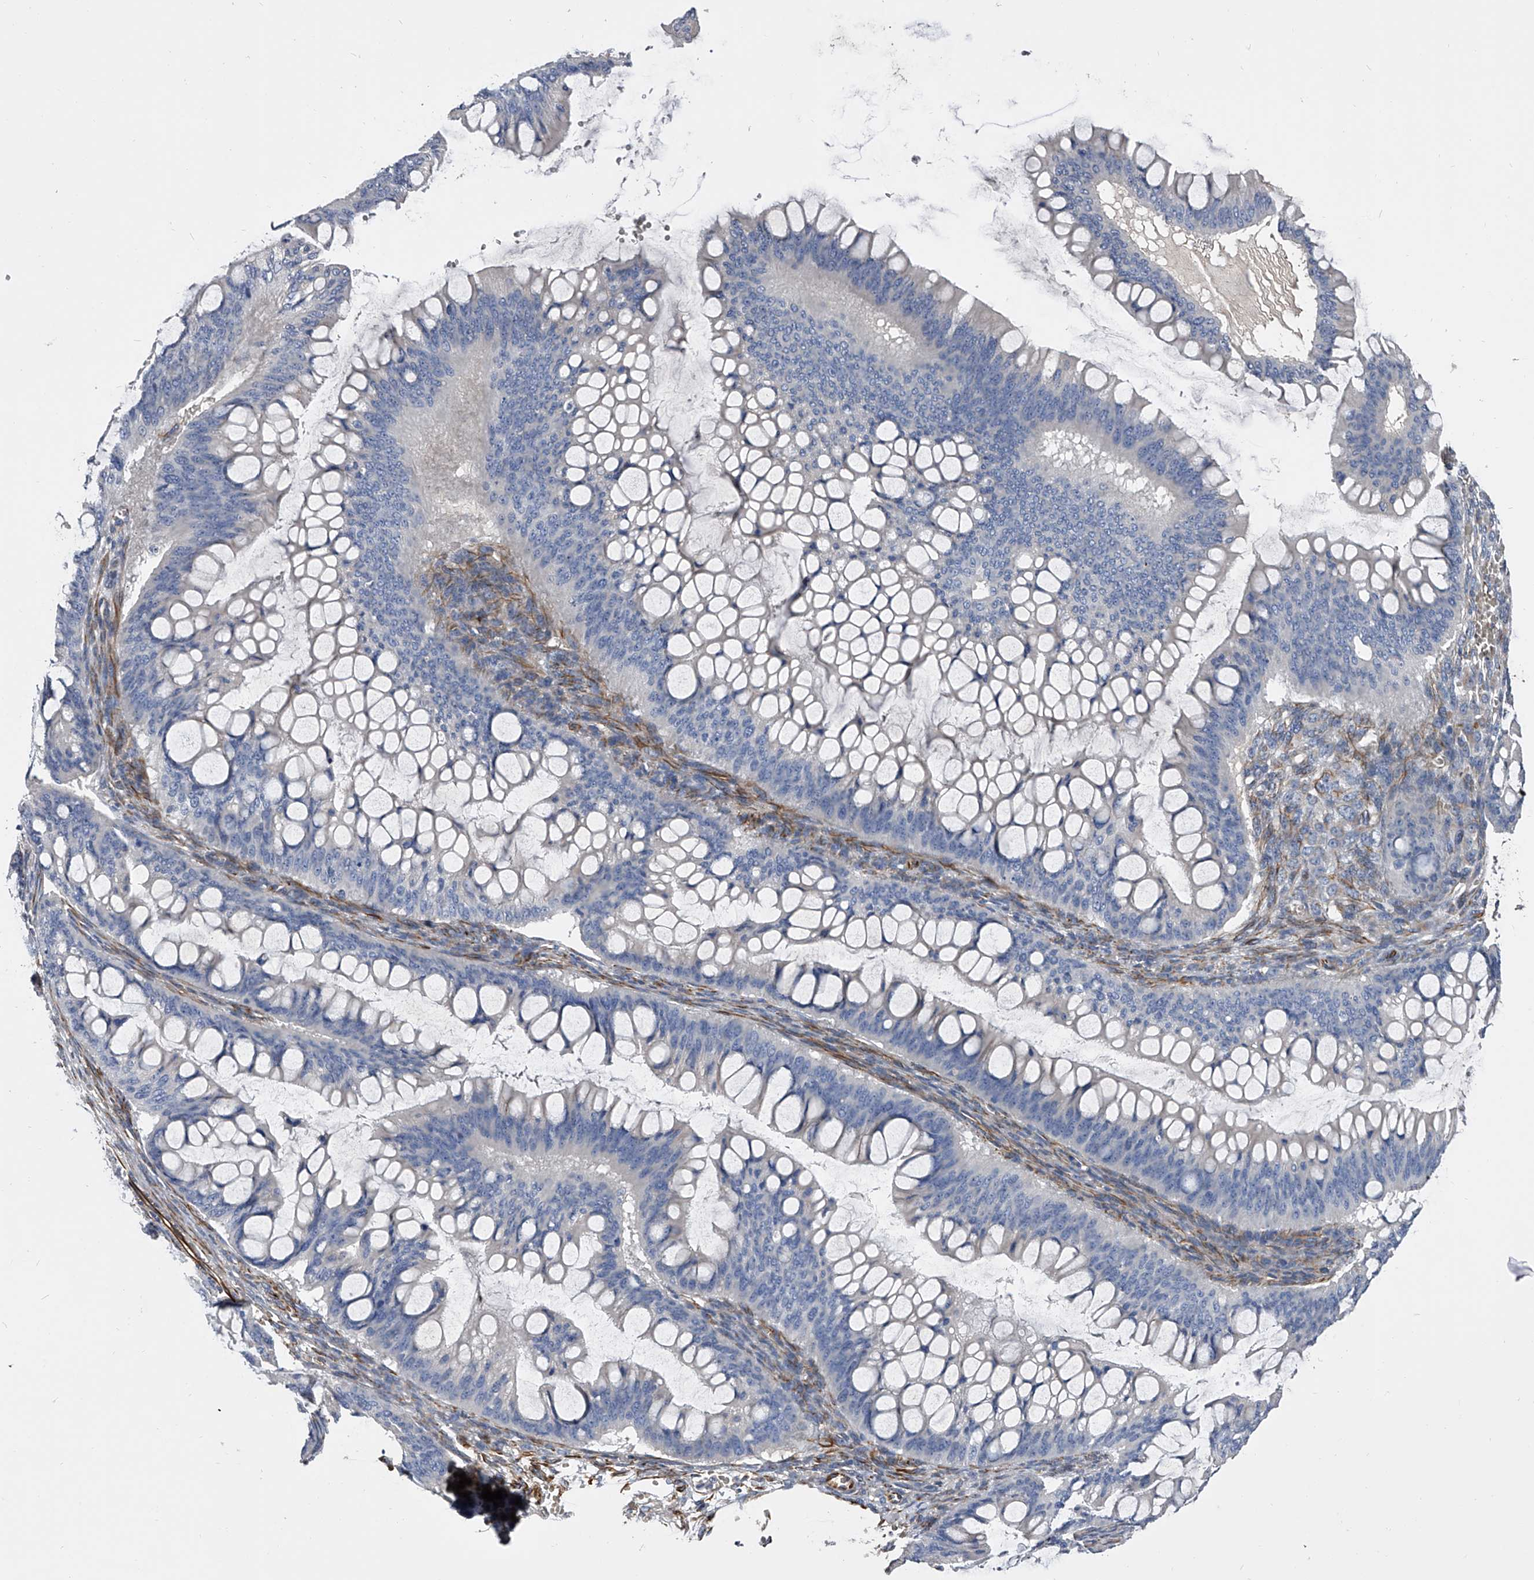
{"staining": {"intensity": "negative", "quantity": "none", "location": "none"}, "tissue": "ovarian cancer", "cell_type": "Tumor cells", "image_type": "cancer", "snomed": [{"axis": "morphology", "description": "Cystadenocarcinoma, mucinous, NOS"}, {"axis": "topography", "description": "Ovary"}], "caption": "The image exhibits no significant positivity in tumor cells of ovarian cancer (mucinous cystadenocarcinoma).", "gene": "EFCAB7", "patient": {"sex": "female", "age": 73}}